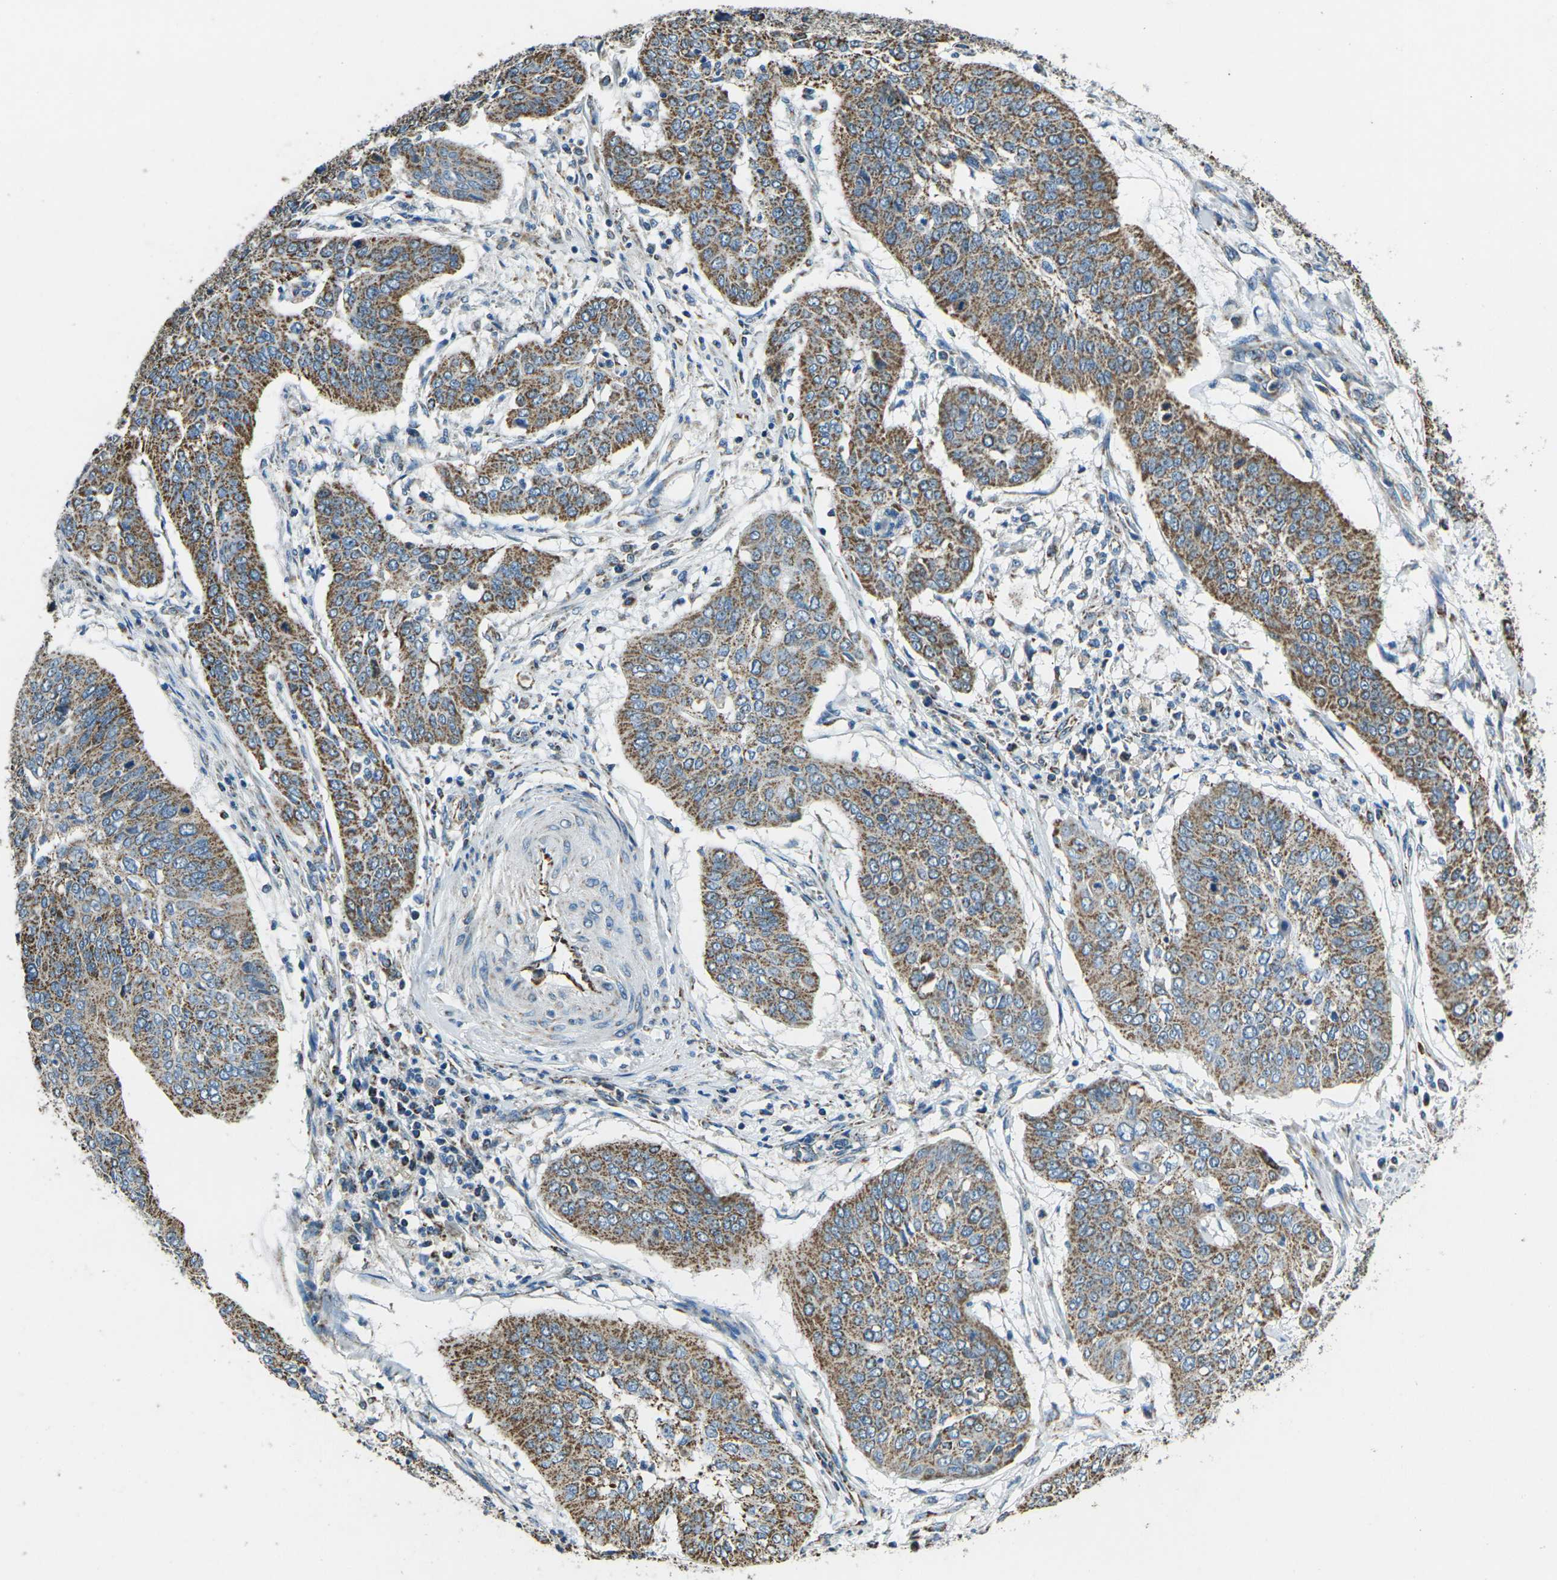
{"staining": {"intensity": "moderate", "quantity": ">75%", "location": "cytoplasmic/membranous"}, "tissue": "cervical cancer", "cell_type": "Tumor cells", "image_type": "cancer", "snomed": [{"axis": "morphology", "description": "Normal tissue, NOS"}, {"axis": "morphology", "description": "Squamous cell carcinoma, NOS"}, {"axis": "topography", "description": "Cervix"}], "caption": "Immunohistochemistry (IHC) of cervical cancer displays medium levels of moderate cytoplasmic/membranous positivity in about >75% of tumor cells. (Stains: DAB in brown, nuclei in blue, Microscopy: brightfield microscopy at high magnification).", "gene": "IRF3", "patient": {"sex": "female", "age": 39}}